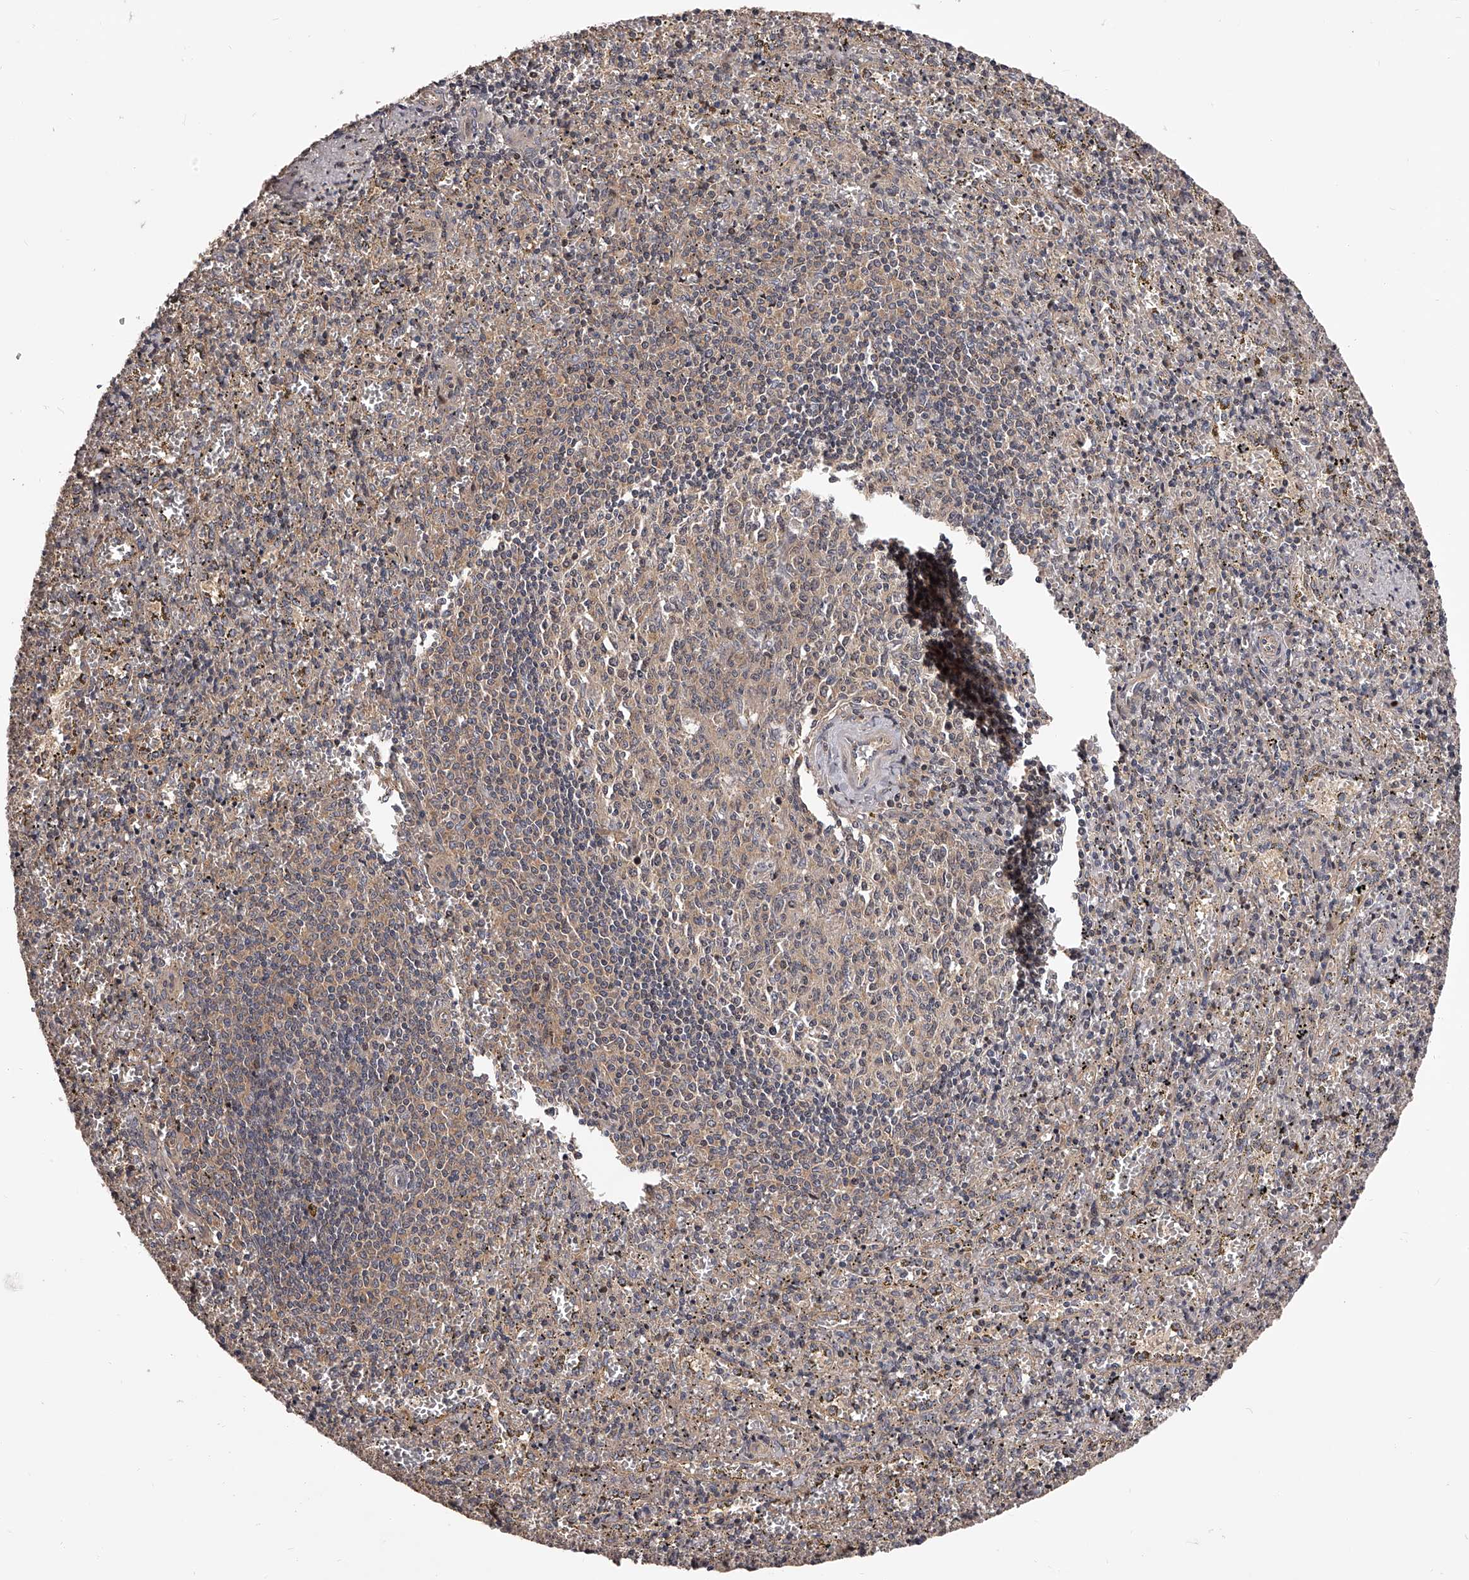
{"staining": {"intensity": "weak", "quantity": "25%-75%", "location": "cytoplasmic/membranous"}, "tissue": "spleen", "cell_type": "Cells in red pulp", "image_type": "normal", "snomed": [{"axis": "morphology", "description": "Normal tissue, NOS"}, {"axis": "topography", "description": "Spleen"}], "caption": "Brown immunohistochemical staining in benign human spleen displays weak cytoplasmic/membranous staining in approximately 25%-75% of cells in red pulp.", "gene": "PFDN2", "patient": {"sex": "male", "age": 11}}